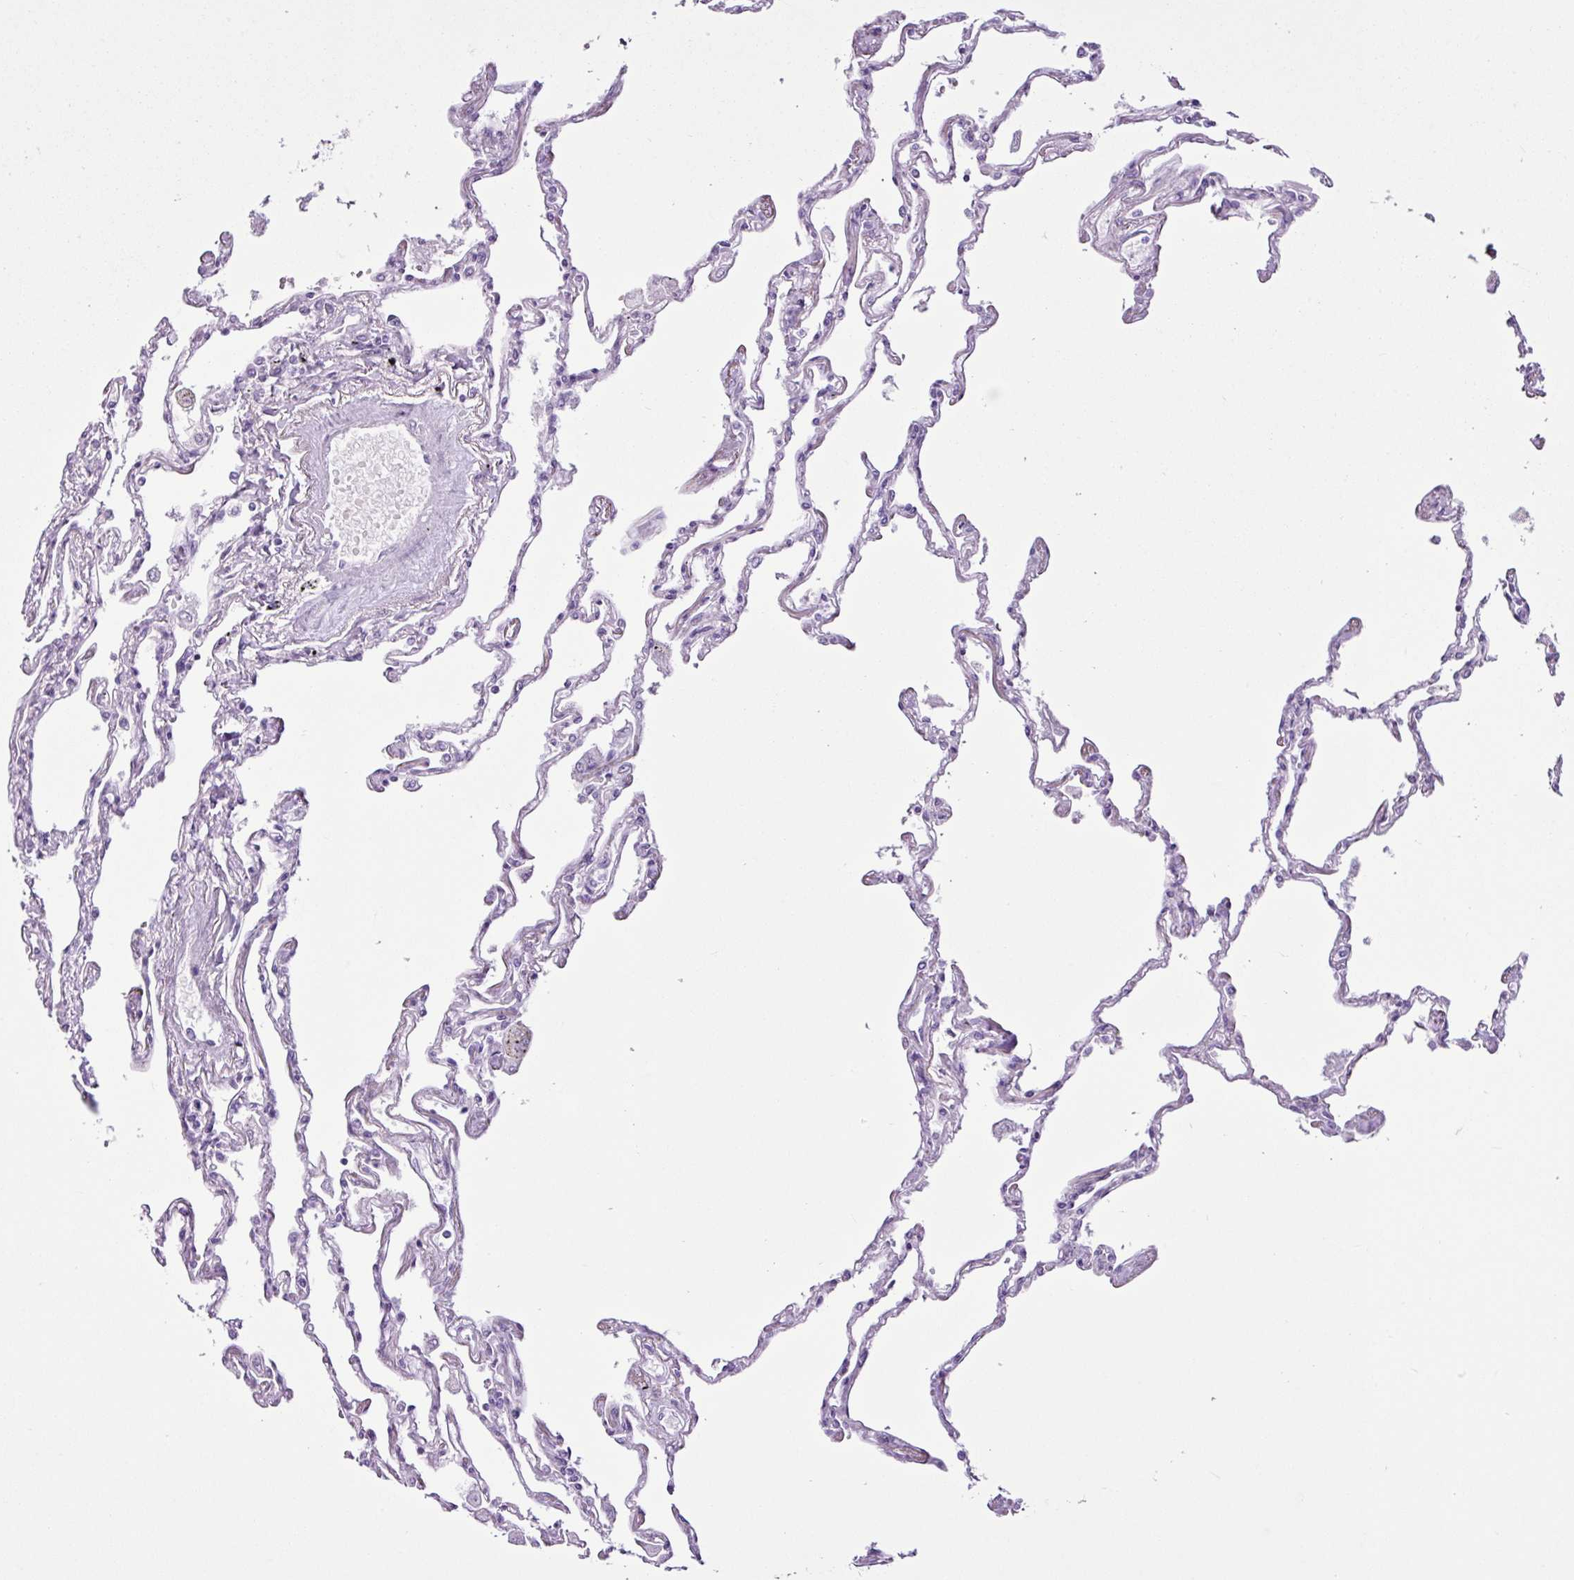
{"staining": {"intensity": "negative", "quantity": "none", "location": "none"}, "tissue": "lung", "cell_type": "Alveolar cells", "image_type": "normal", "snomed": [{"axis": "morphology", "description": "Normal tissue, NOS"}, {"axis": "topography", "description": "Lung"}], "caption": "IHC photomicrograph of benign lung: lung stained with DAB (3,3'-diaminobenzidine) reveals no significant protein staining in alveolar cells.", "gene": "PGR", "patient": {"sex": "female", "age": 67}}